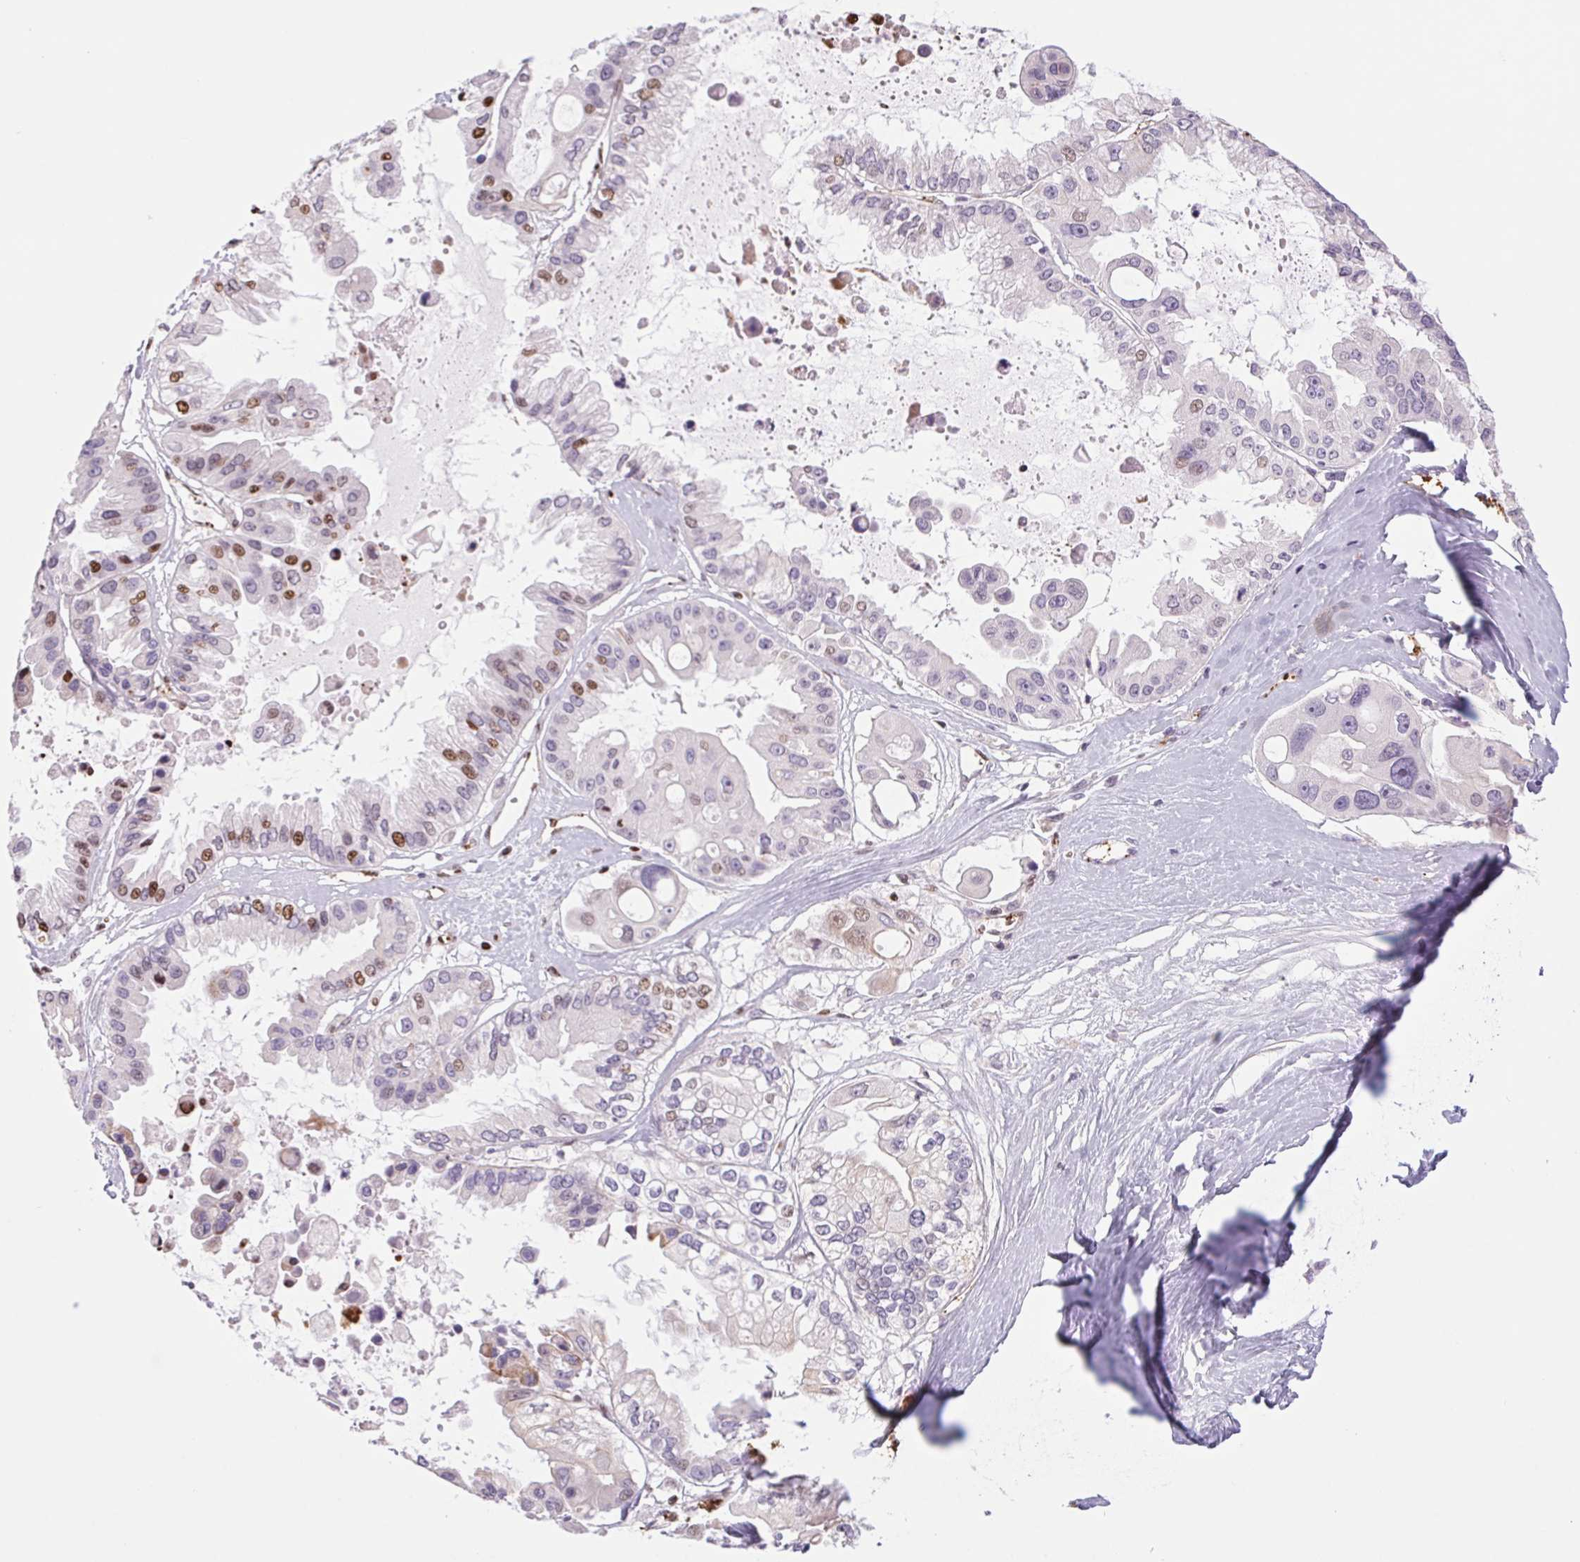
{"staining": {"intensity": "moderate", "quantity": "<25%", "location": "nuclear"}, "tissue": "ovarian cancer", "cell_type": "Tumor cells", "image_type": "cancer", "snomed": [{"axis": "morphology", "description": "Cystadenocarcinoma, serous, NOS"}, {"axis": "topography", "description": "Ovary"}], "caption": "IHC of human ovarian serous cystadenocarcinoma reveals low levels of moderate nuclear expression in approximately <25% of tumor cells.", "gene": "MS4A13", "patient": {"sex": "female", "age": 56}}